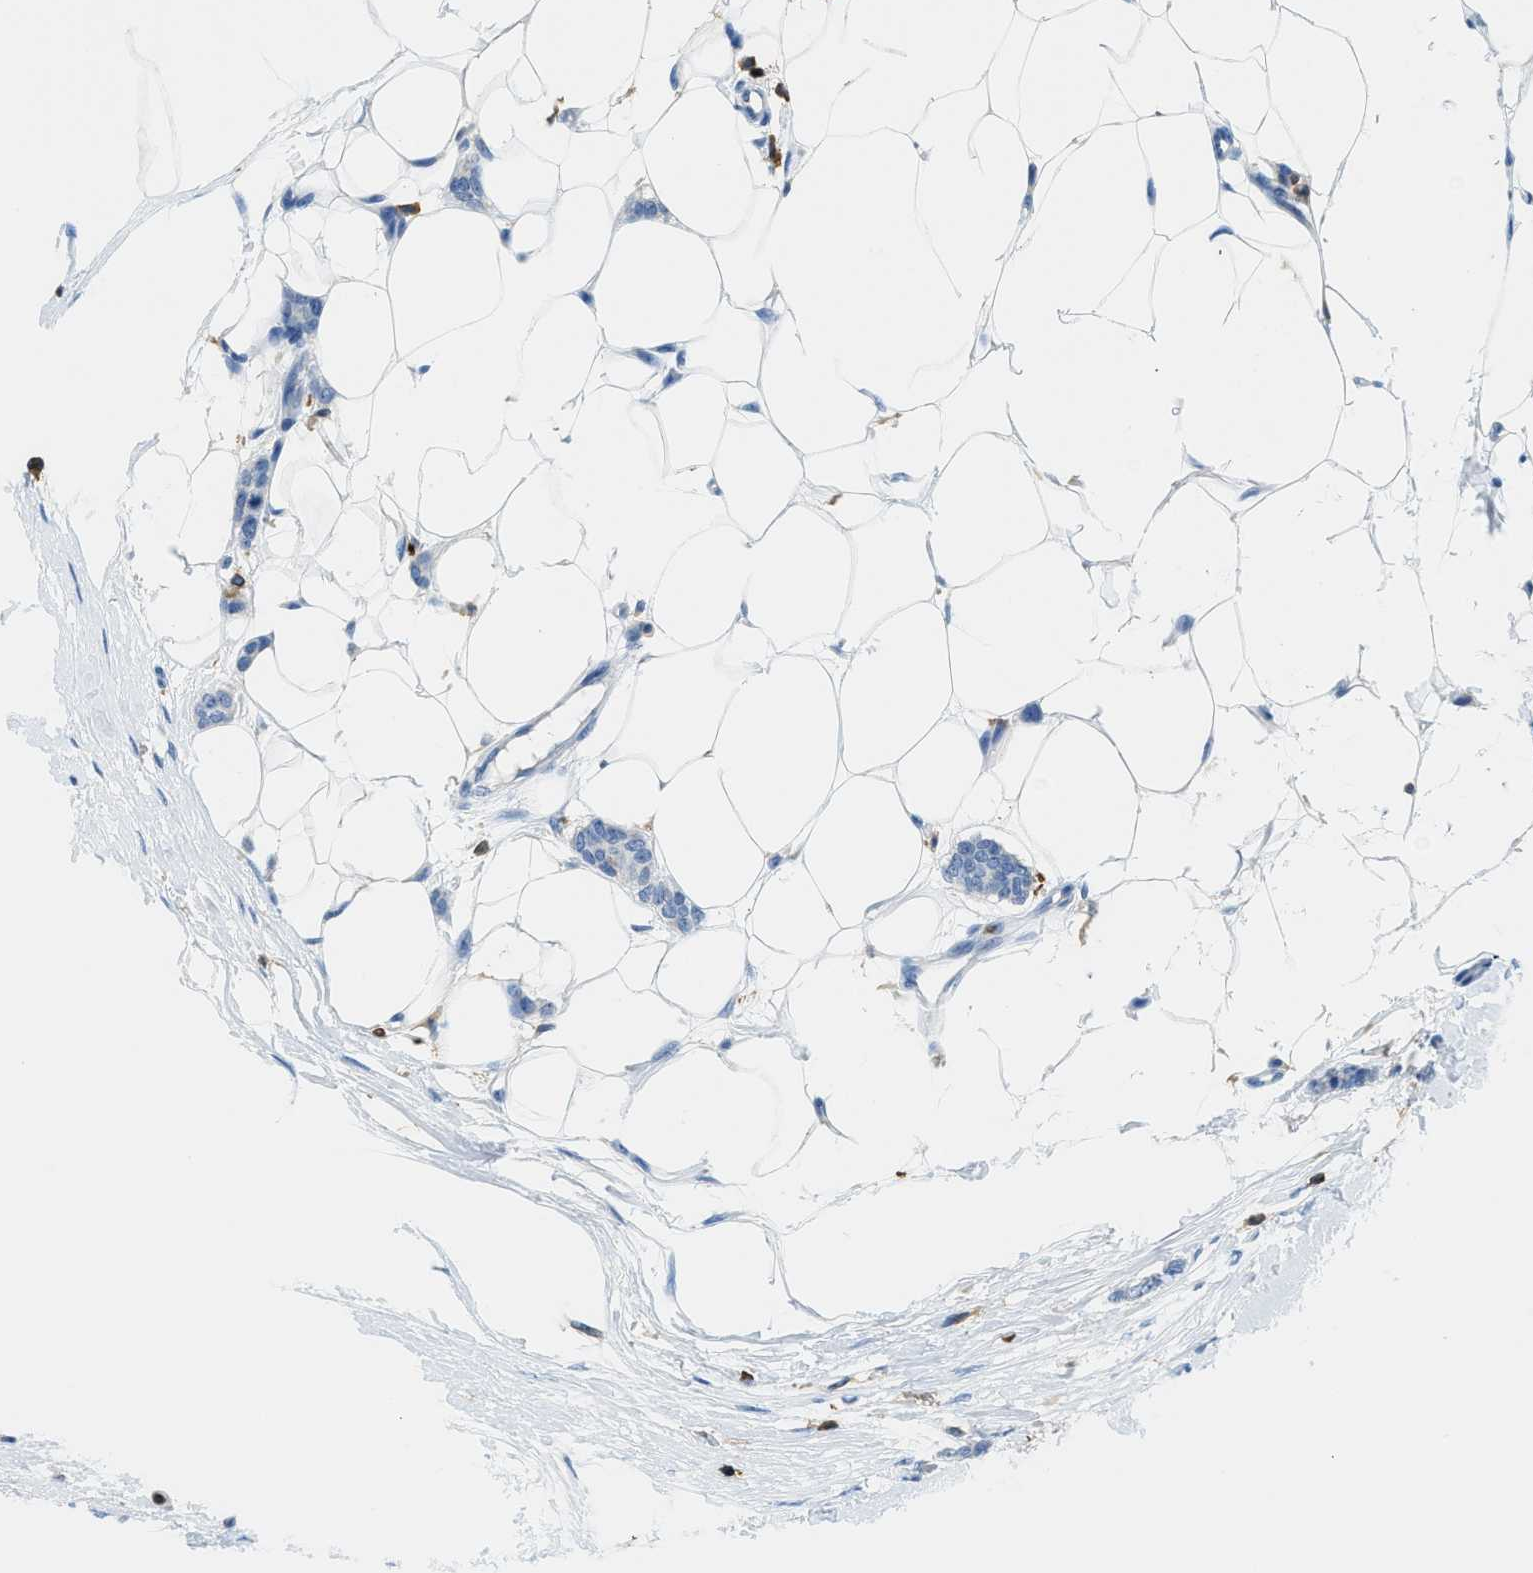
{"staining": {"intensity": "negative", "quantity": "none", "location": "none"}, "tissue": "breast cancer", "cell_type": "Tumor cells", "image_type": "cancer", "snomed": [{"axis": "morphology", "description": "Lobular carcinoma"}, {"axis": "topography", "description": "Skin"}, {"axis": "topography", "description": "Breast"}], "caption": "Protein analysis of breast cancer (lobular carcinoma) shows no significant expression in tumor cells.", "gene": "FAM151A", "patient": {"sex": "female", "age": 46}}